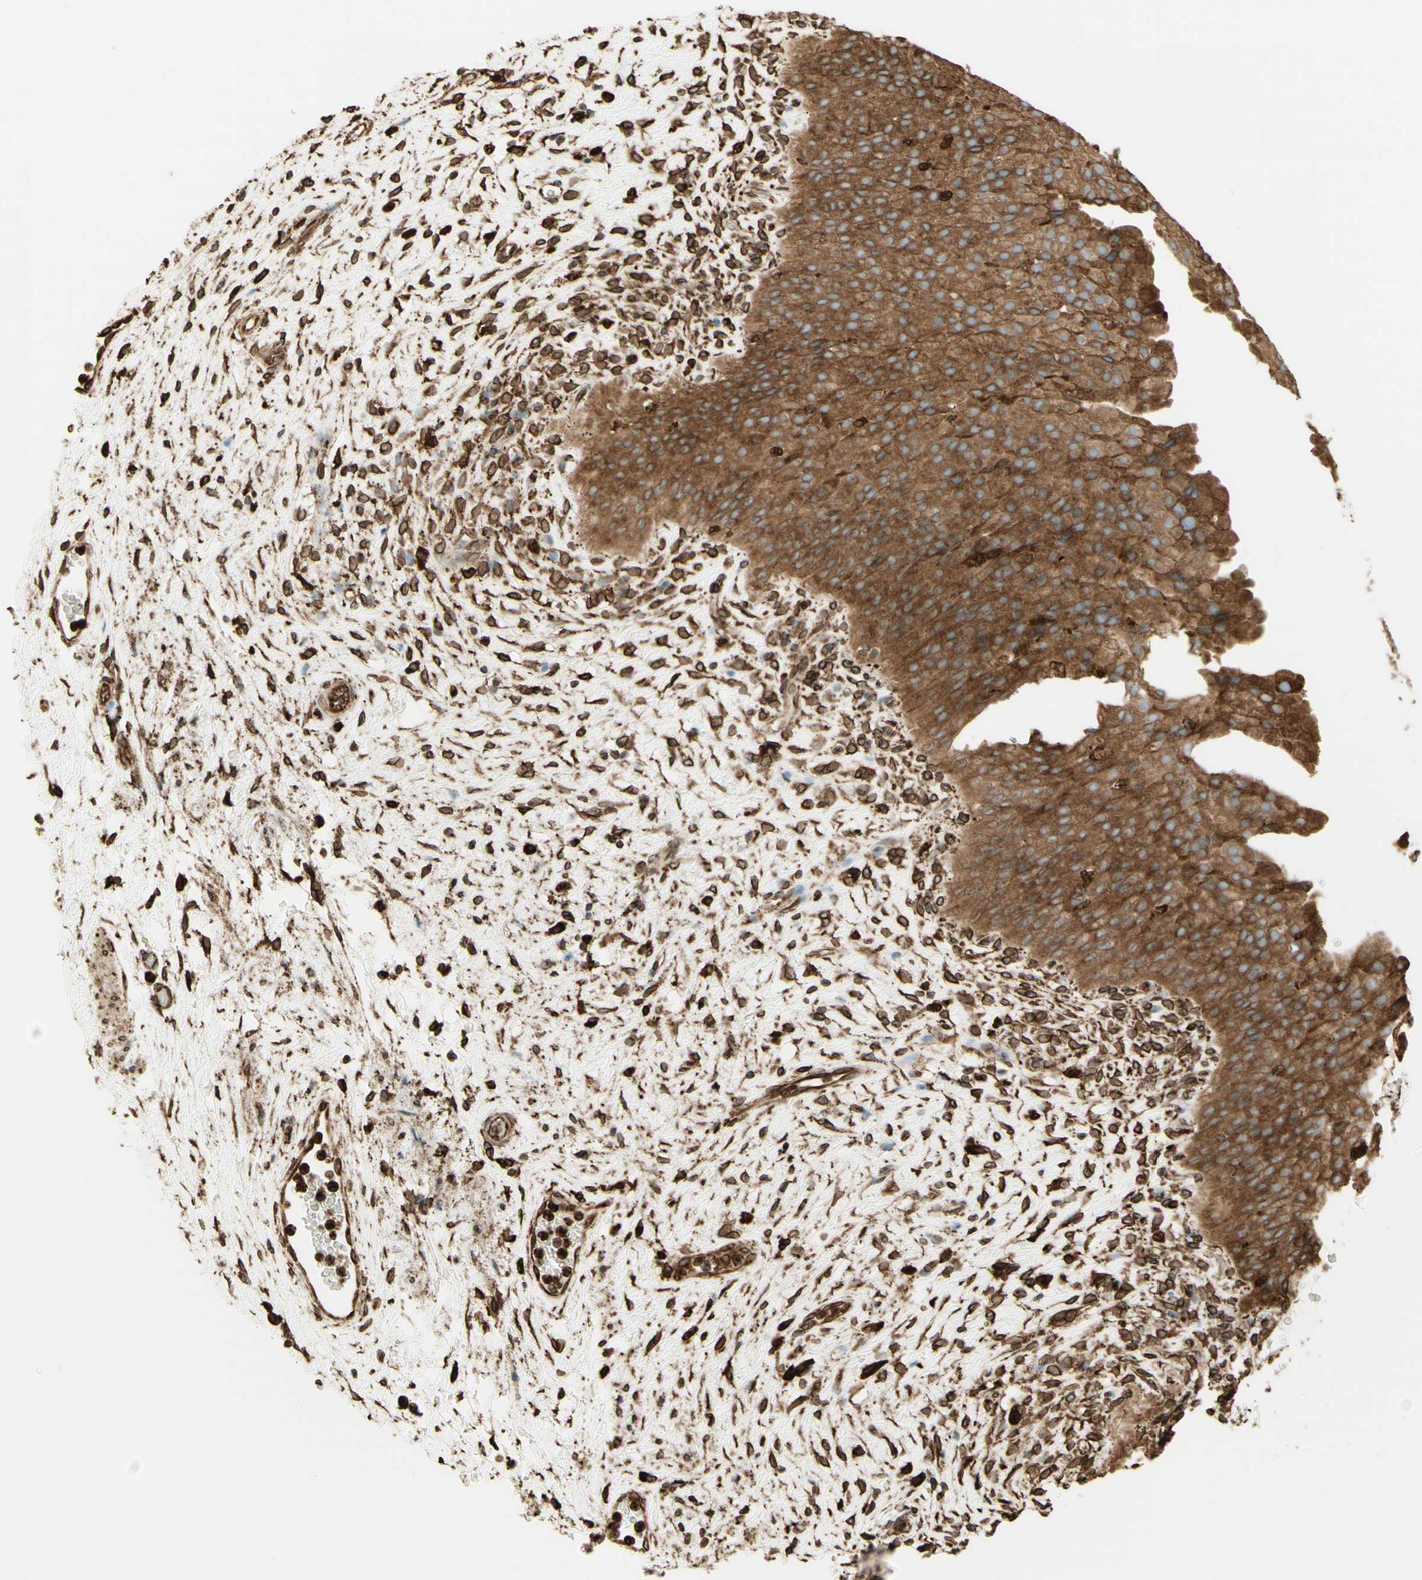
{"staining": {"intensity": "moderate", "quantity": ">75%", "location": "cytoplasmic/membranous"}, "tissue": "urinary bladder", "cell_type": "Urothelial cells", "image_type": "normal", "snomed": [{"axis": "morphology", "description": "Normal tissue, NOS"}, {"axis": "morphology", "description": "Urothelial carcinoma, High grade"}, {"axis": "topography", "description": "Urinary bladder"}], "caption": "Brown immunohistochemical staining in unremarkable urinary bladder reveals moderate cytoplasmic/membranous expression in approximately >75% of urothelial cells.", "gene": "CANX", "patient": {"sex": "male", "age": 46}}